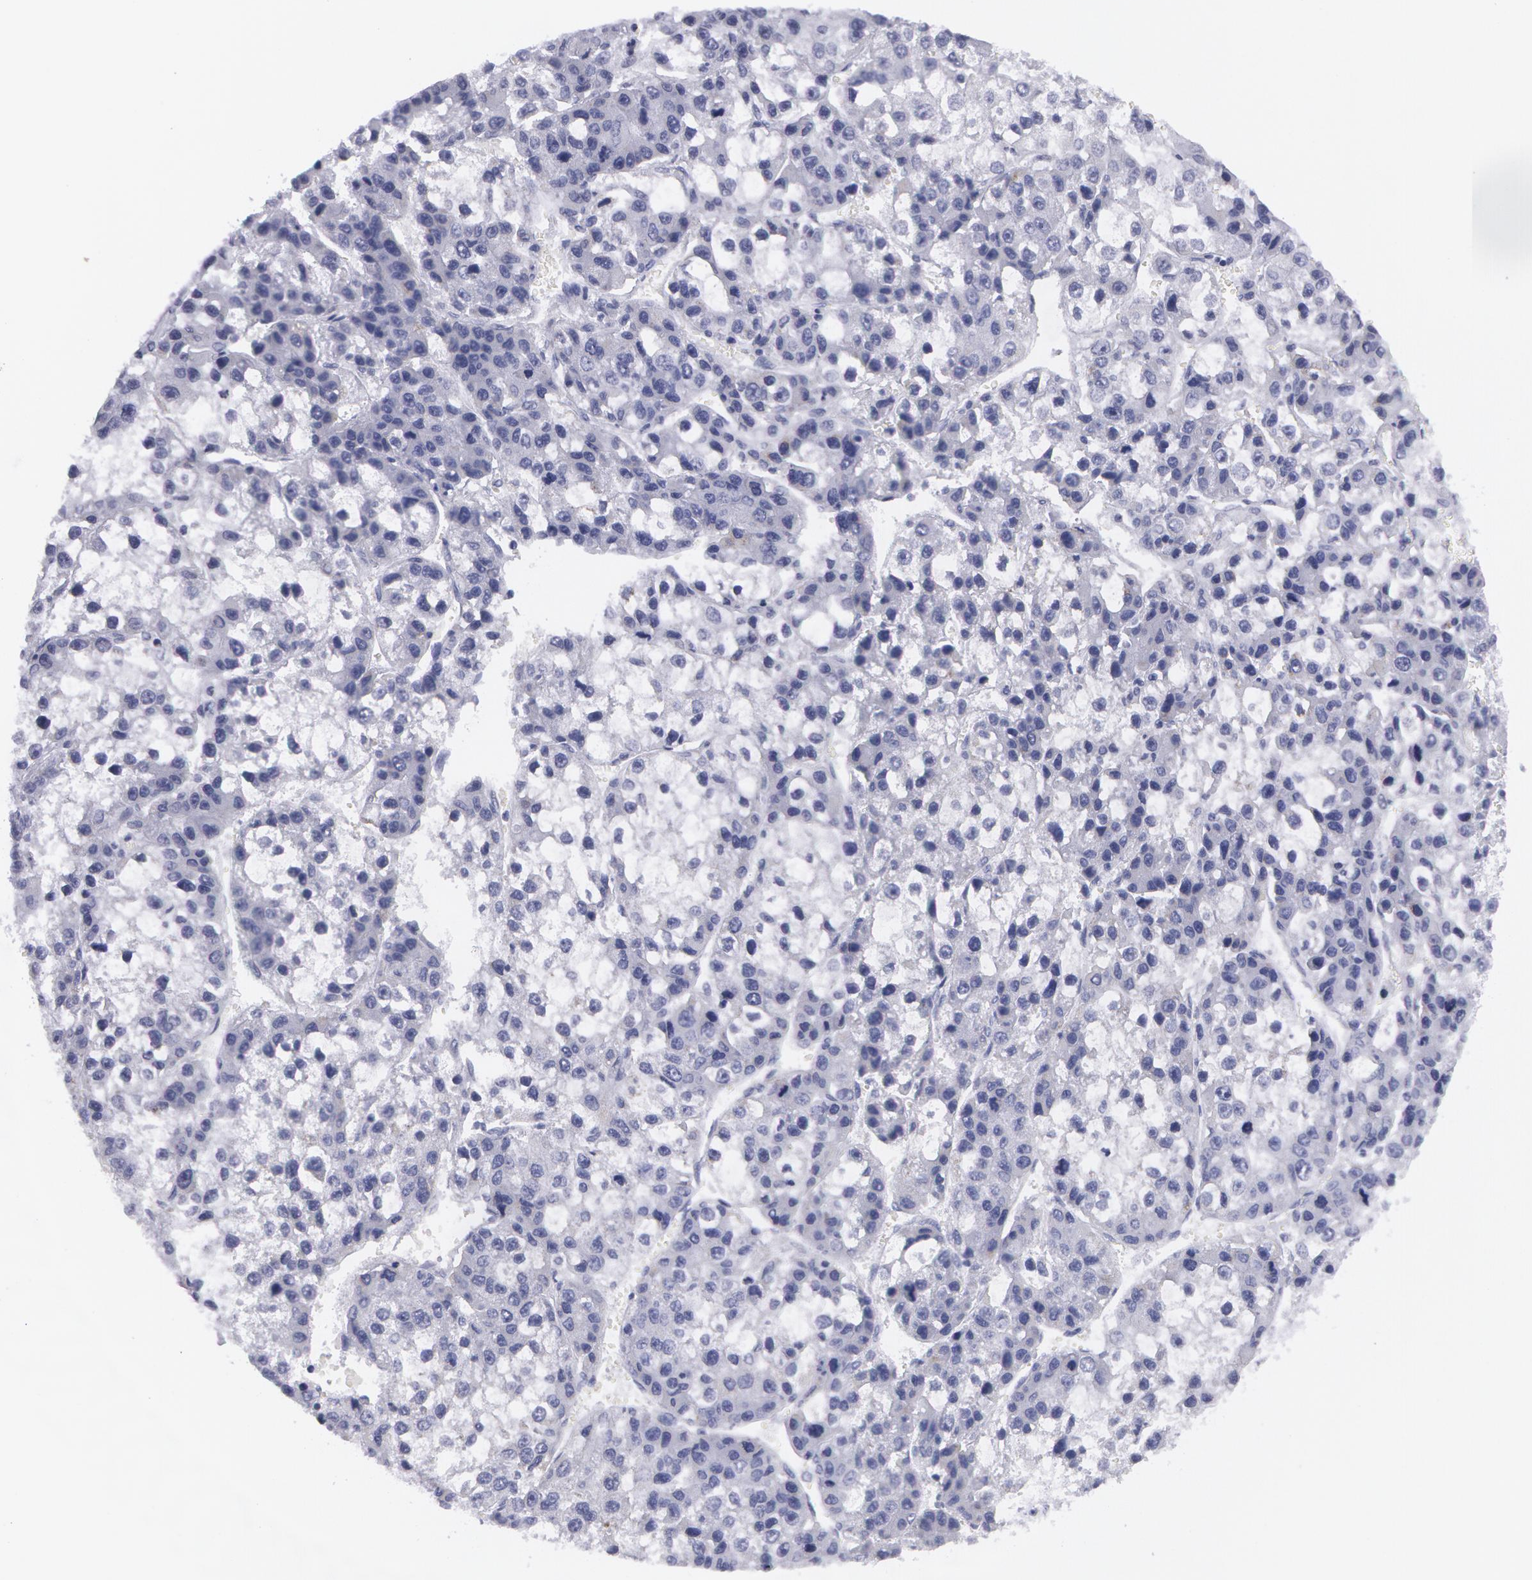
{"staining": {"intensity": "negative", "quantity": "none", "location": "none"}, "tissue": "liver cancer", "cell_type": "Tumor cells", "image_type": "cancer", "snomed": [{"axis": "morphology", "description": "Carcinoma, Hepatocellular, NOS"}, {"axis": "topography", "description": "Liver"}], "caption": "DAB (3,3'-diaminobenzidine) immunohistochemical staining of hepatocellular carcinoma (liver) shows no significant expression in tumor cells.", "gene": "AMACR", "patient": {"sex": "female", "age": 66}}